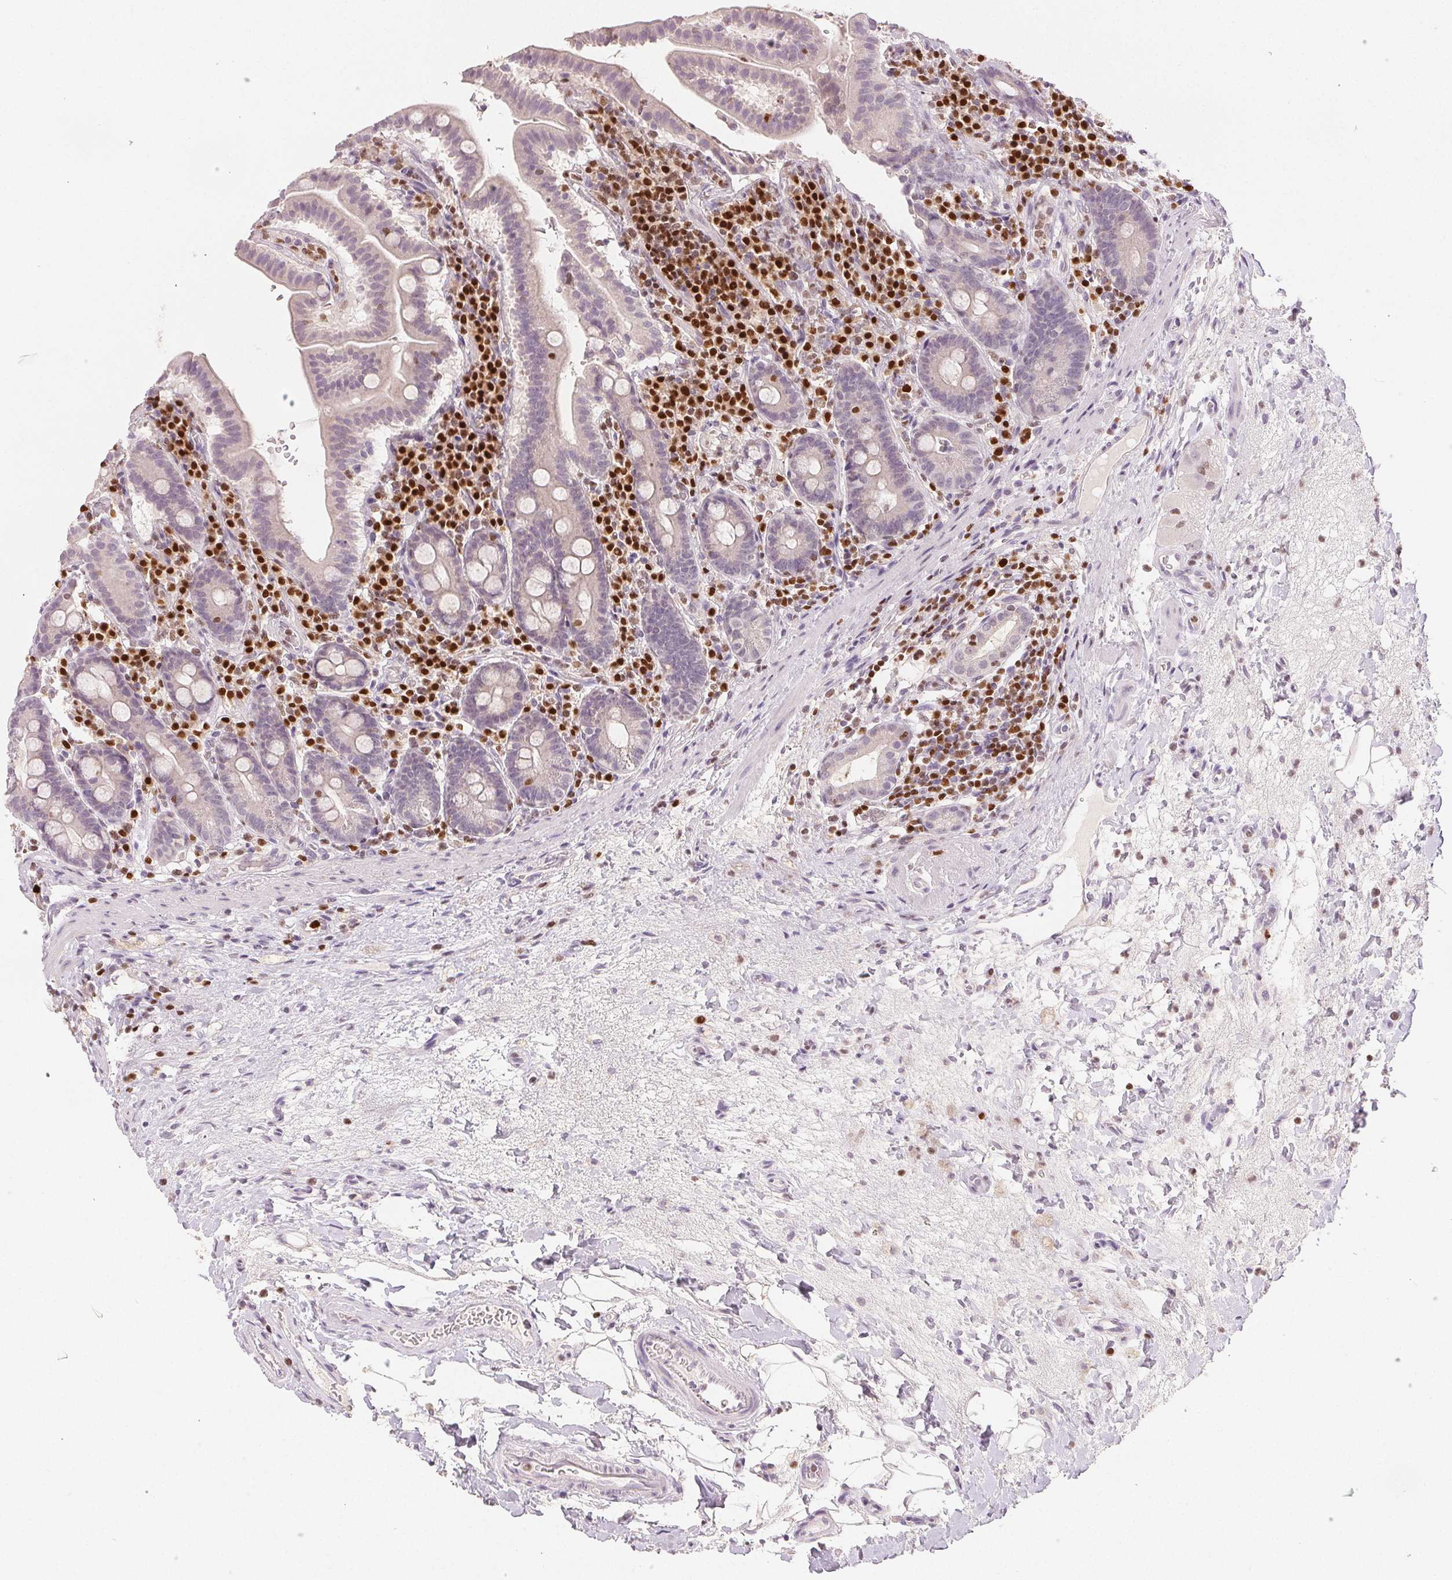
{"staining": {"intensity": "negative", "quantity": "none", "location": "none"}, "tissue": "small intestine", "cell_type": "Glandular cells", "image_type": "normal", "snomed": [{"axis": "morphology", "description": "Normal tissue, NOS"}, {"axis": "topography", "description": "Small intestine"}], "caption": "High magnification brightfield microscopy of normal small intestine stained with DAB (3,3'-diaminobenzidine) (brown) and counterstained with hematoxylin (blue): glandular cells show no significant positivity.", "gene": "RUNX2", "patient": {"sex": "male", "age": 26}}